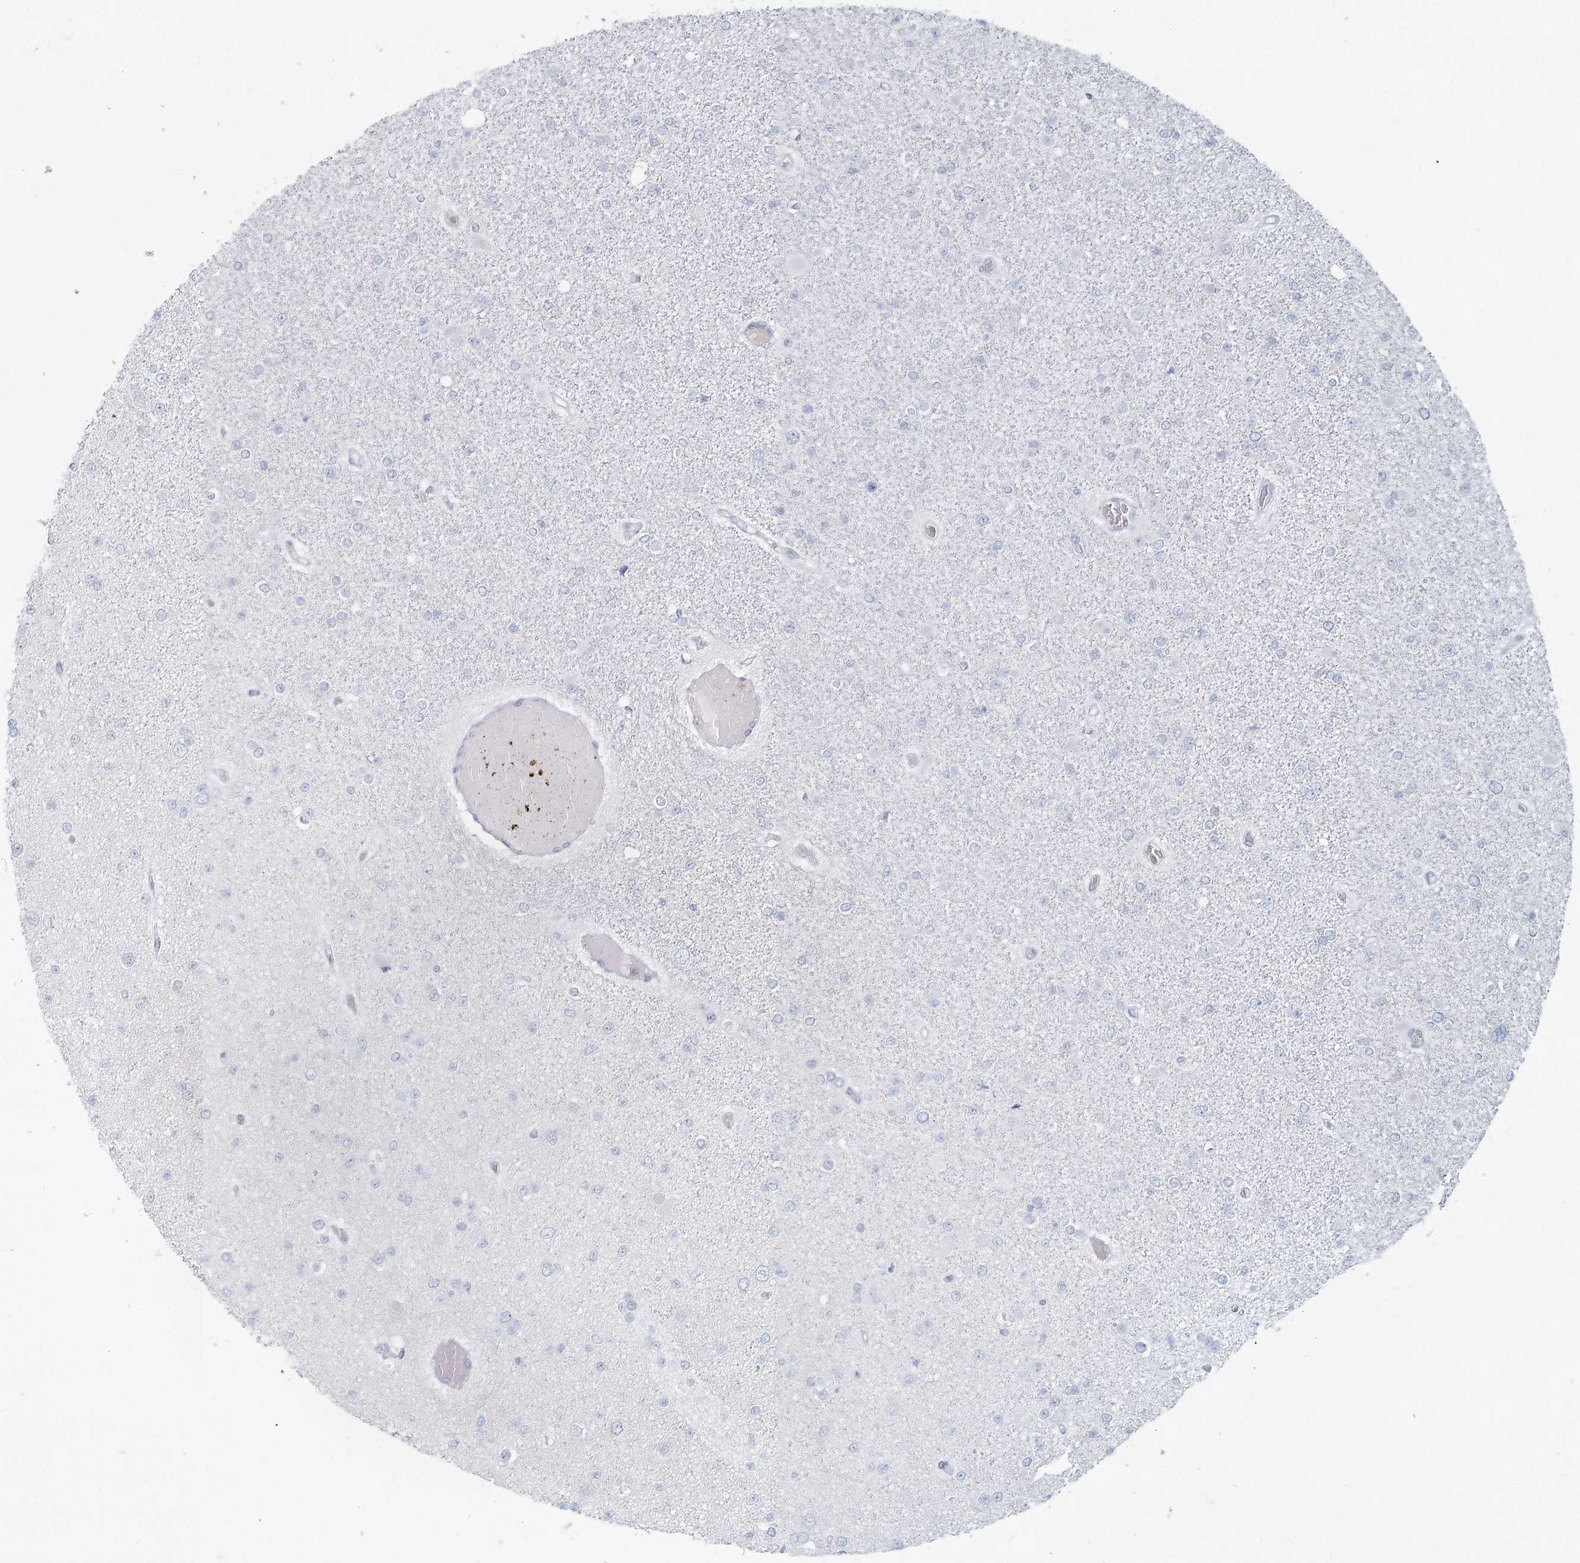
{"staining": {"intensity": "negative", "quantity": "none", "location": "none"}, "tissue": "glioma", "cell_type": "Tumor cells", "image_type": "cancer", "snomed": [{"axis": "morphology", "description": "Glioma, malignant, Low grade"}, {"axis": "topography", "description": "Brain"}], "caption": "A histopathology image of glioma stained for a protein displays no brown staining in tumor cells. Nuclei are stained in blue.", "gene": "FAM110C", "patient": {"sex": "female", "age": 22}}